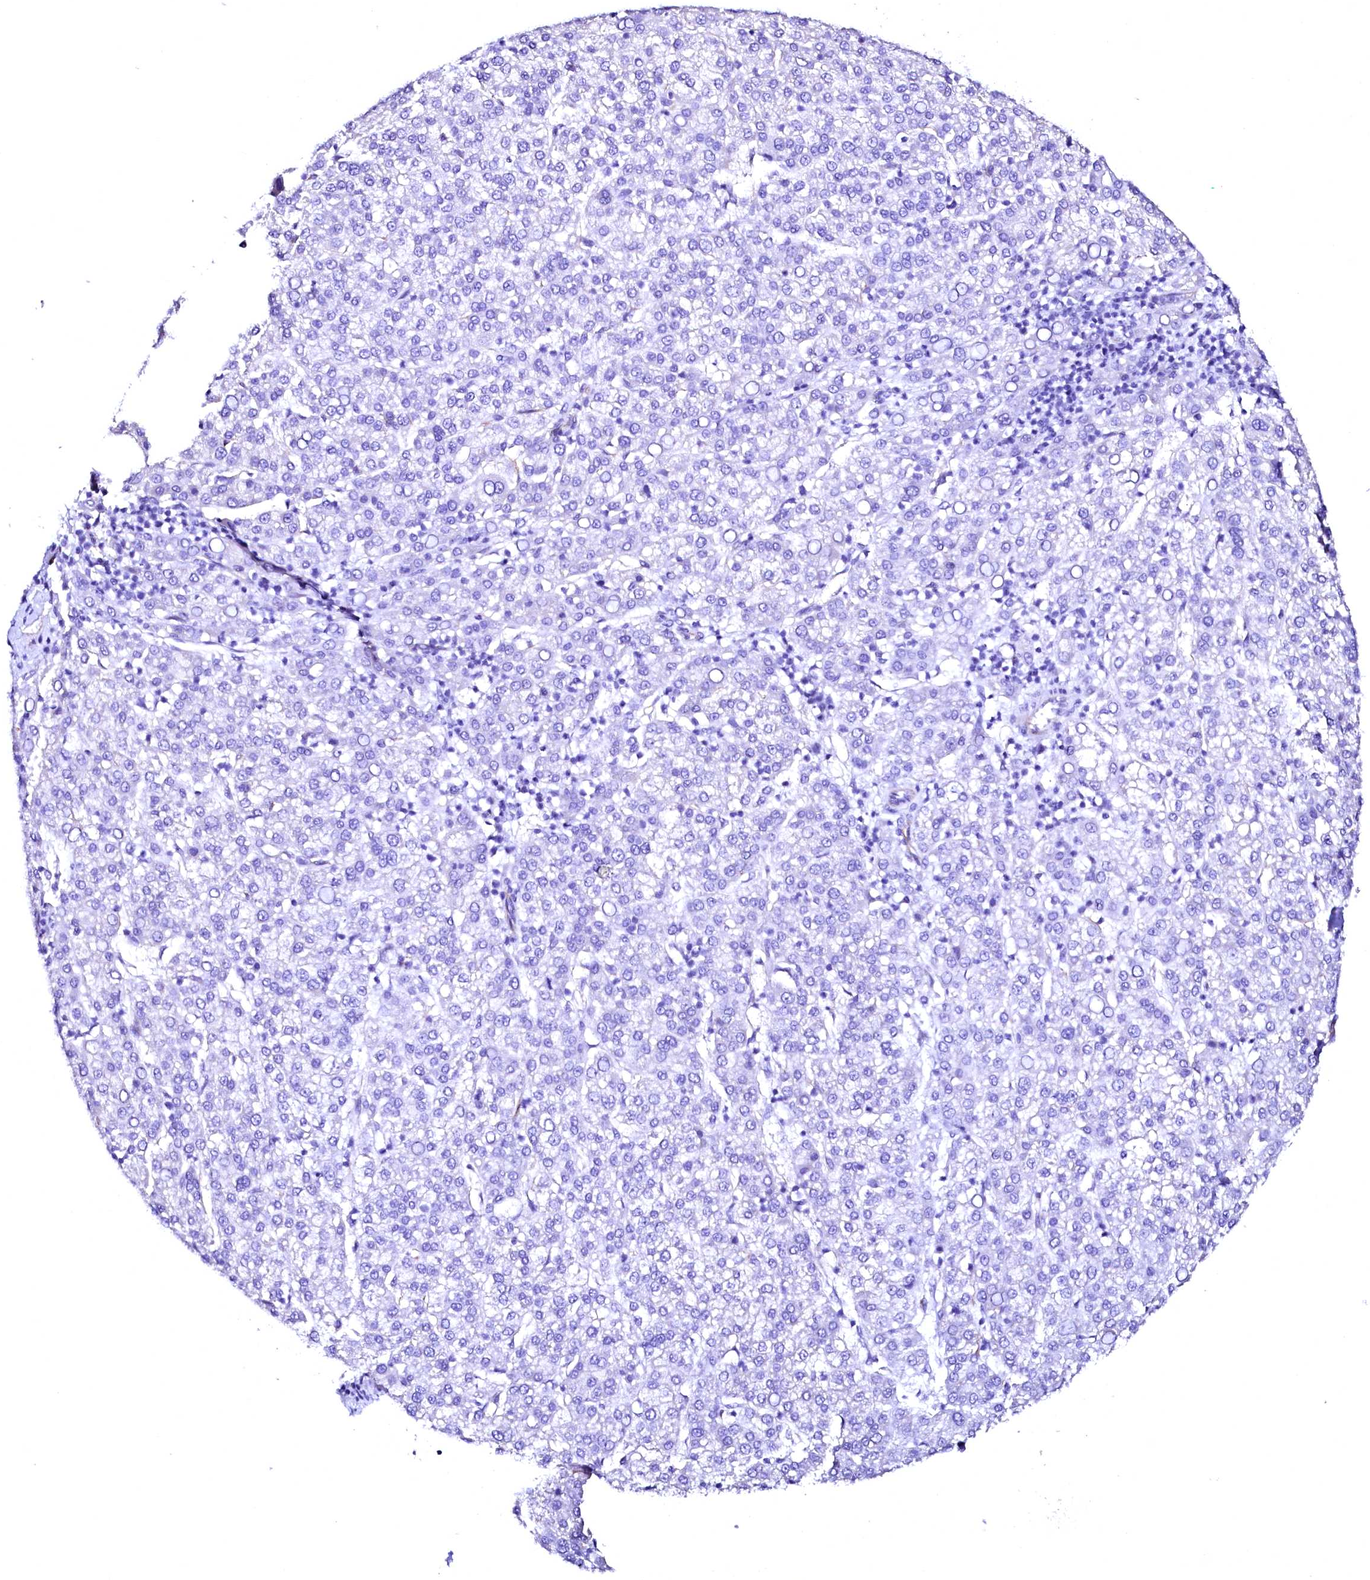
{"staining": {"intensity": "negative", "quantity": "none", "location": "none"}, "tissue": "liver cancer", "cell_type": "Tumor cells", "image_type": "cancer", "snomed": [{"axis": "morphology", "description": "Carcinoma, Hepatocellular, NOS"}, {"axis": "topography", "description": "Liver"}], "caption": "This micrograph is of liver hepatocellular carcinoma stained with immunohistochemistry to label a protein in brown with the nuclei are counter-stained blue. There is no staining in tumor cells.", "gene": "SFR1", "patient": {"sex": "female", "age": 58}}